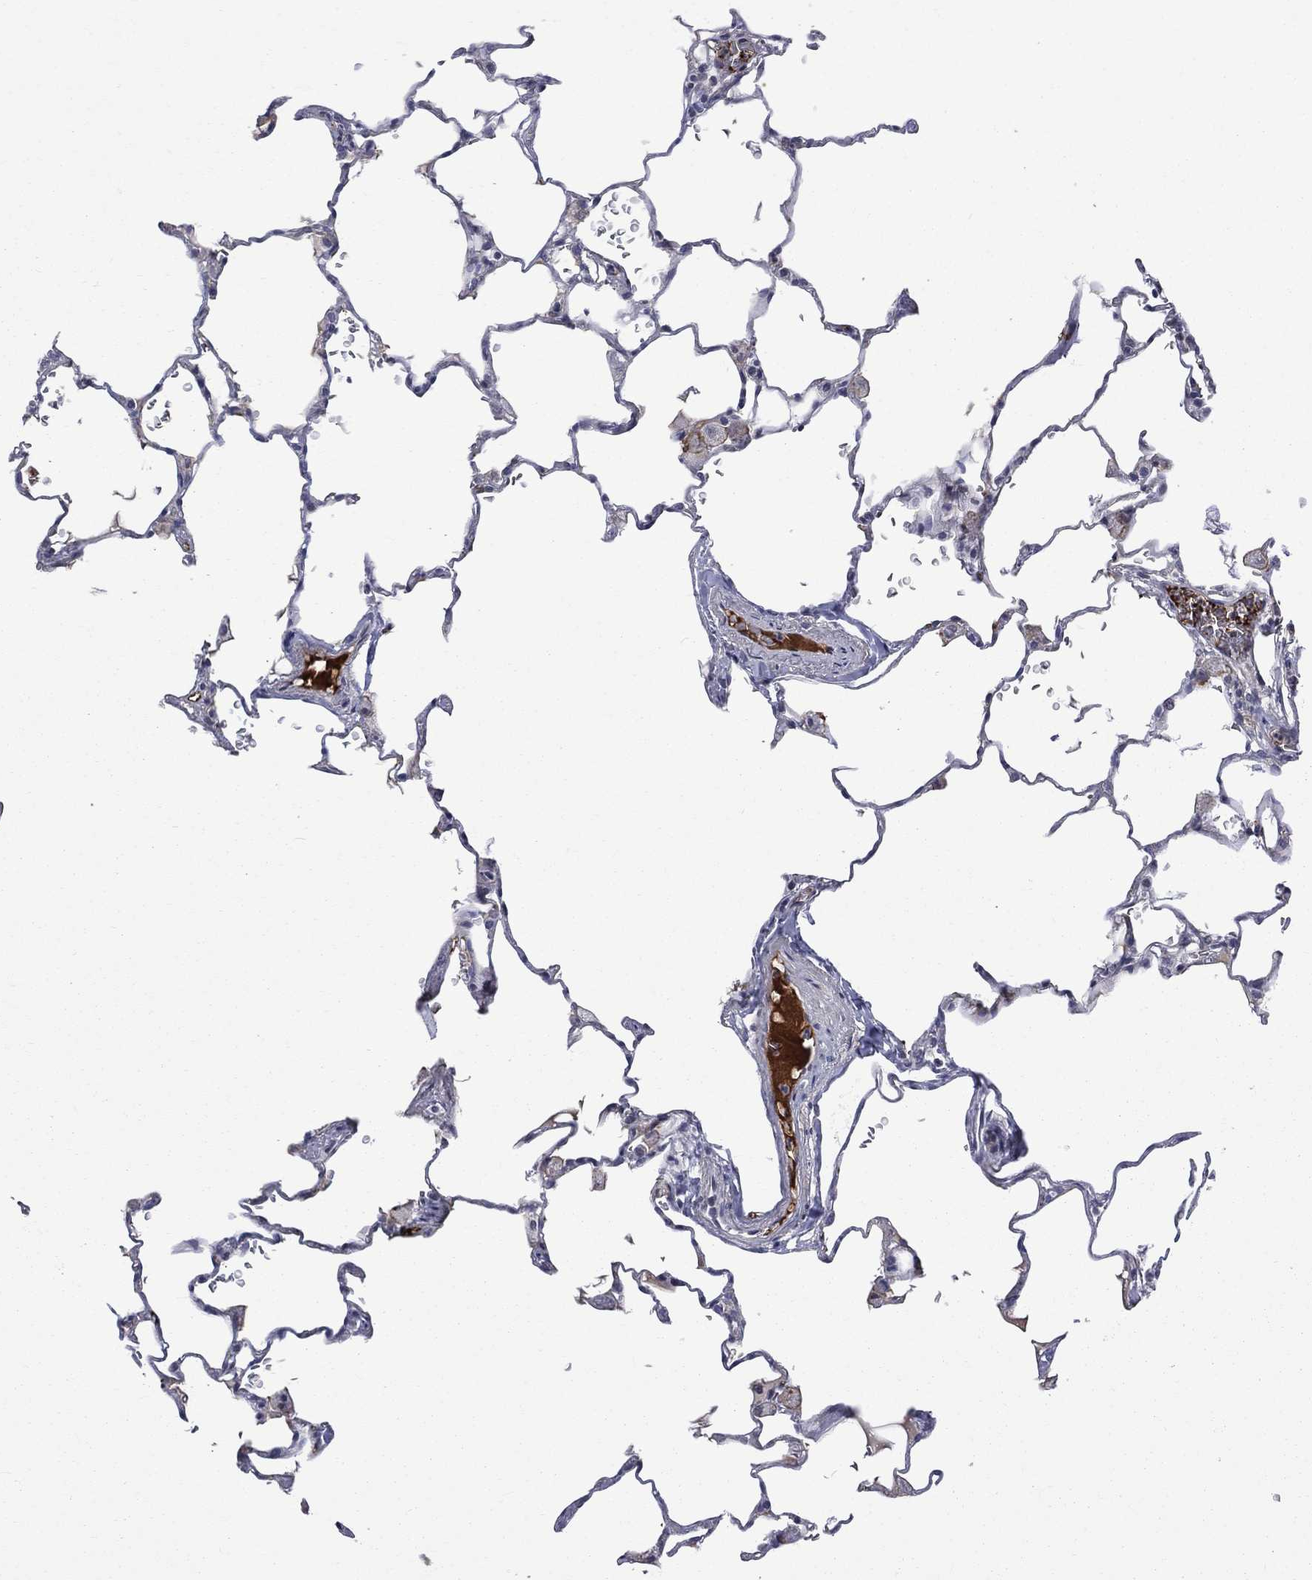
{"staining": {"intensity": "negative", "quantity": "none", "location": "none"}, "tissue": "lung", "cell_type": "Alveolar cells", "image_type": "normal", "snomed": [{"axis": "morphology", "description": "Normal tissue, NOS"}, {"axis": "morphology", "description": "Adenocarcinoma, metastatic, NOS"}, {"axis": "topography", "description": "Lung"}], "caption": "Immunohistochemical staining of unremarkable lung reveals no significant staining in alveolar cells. Brightfield microscopy of immunohistochemistry (IHC) stained with DAB (brown) and hematoxylin (blue), captured at high magnification.", "gene": "FGG", "patient": {"sex": "male", "age": 45}}